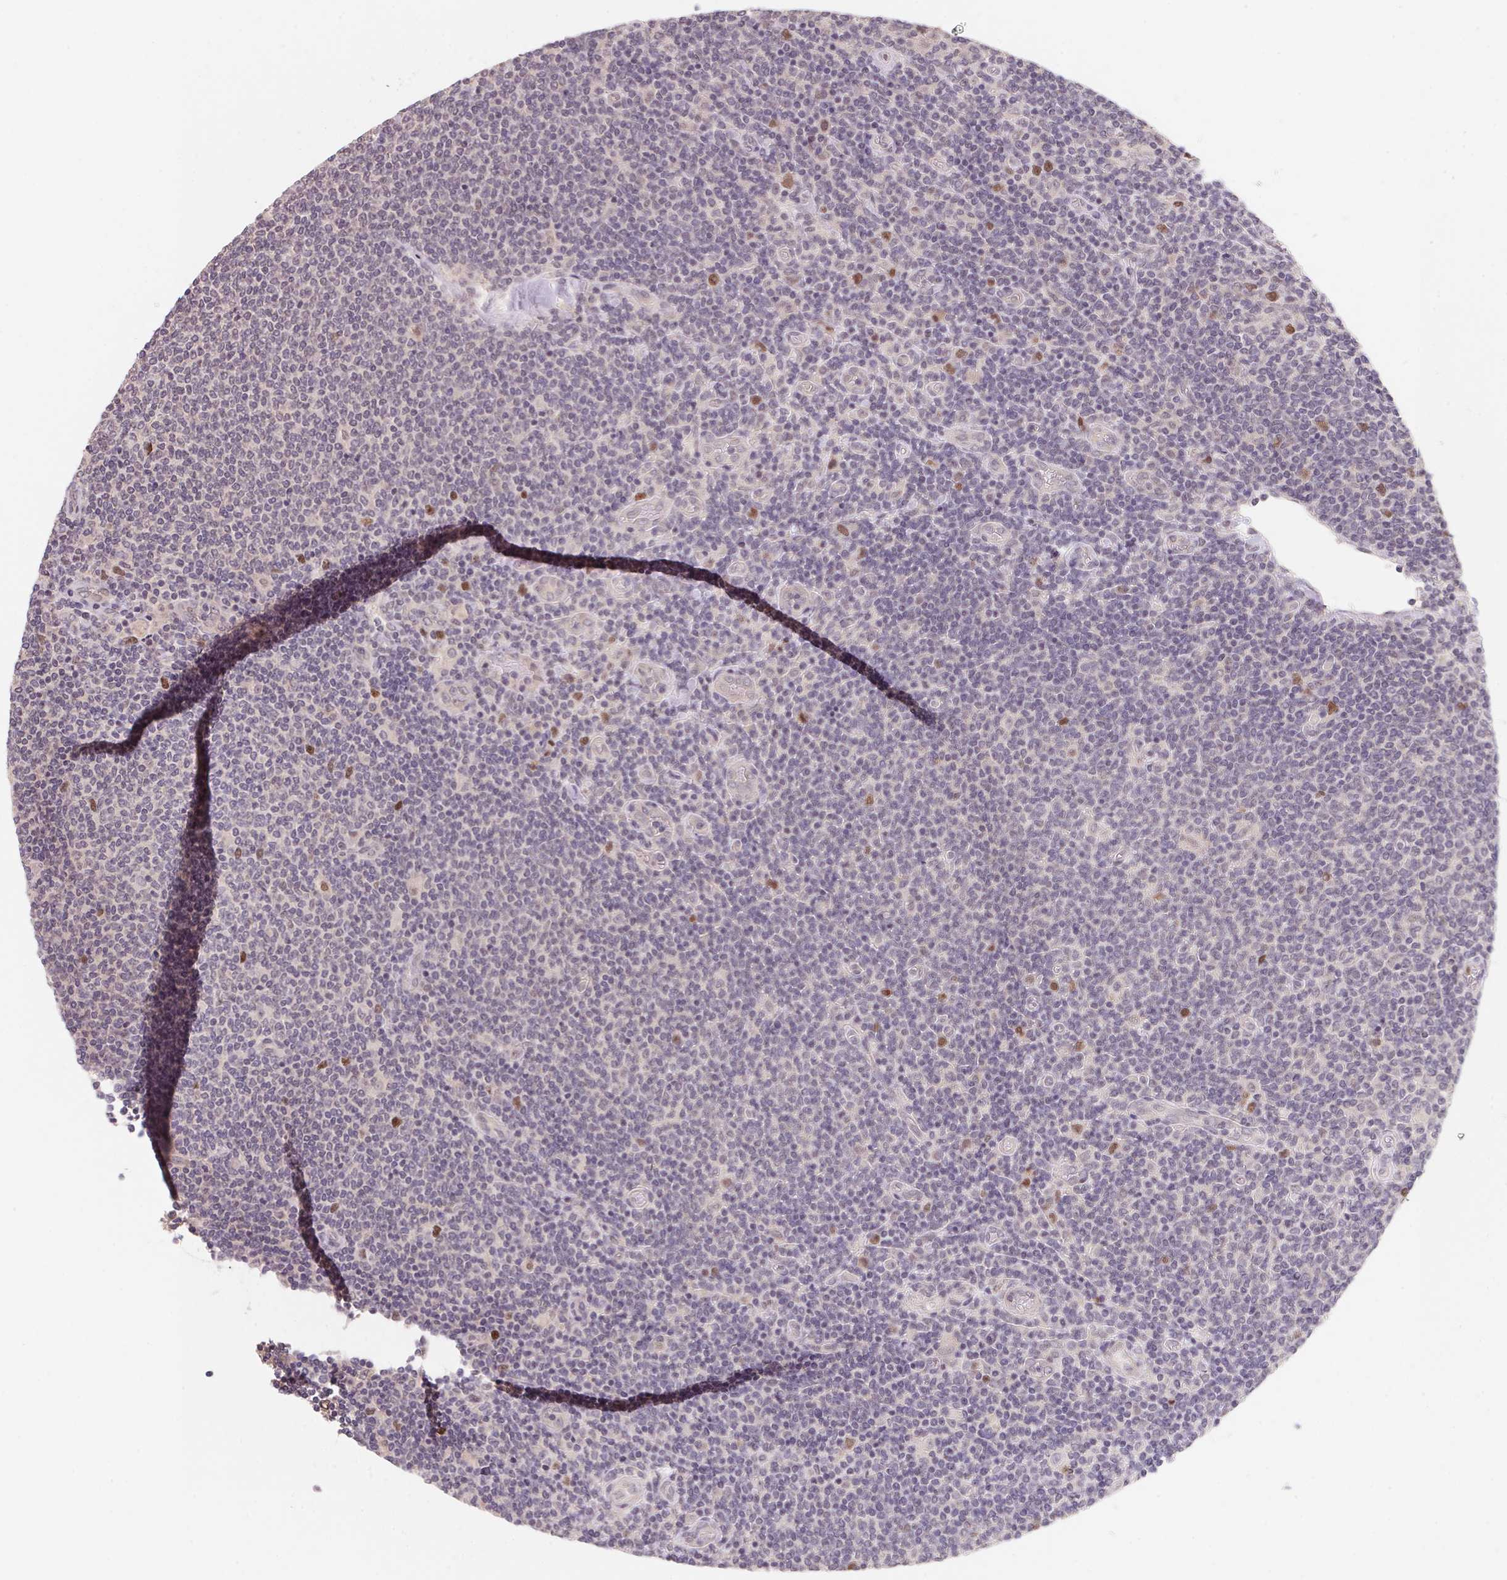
{"staining": {"intensity": "strong", "quantity": "<25%", "location": "nuclear"}, "tissue": "lymphoma", "cell_type": "Tumor cells", "image_type": "cancer", "snomed": [{"axis": "morphology", "description": "Malignant lymphoma, non-Hodgkin's type, Low grade"}, {"axis": "topography", "description": "Lymph node"}], "caption": "DAB immunohistochemical staining of malignant lymphoma, non-Hodgkin's type (low-grade) demonstrates strong nuclear protein expression in approximately <25% of tumor cells.", "gene": "KIFC1", "patient": {"sex": "male", "age": 52}}